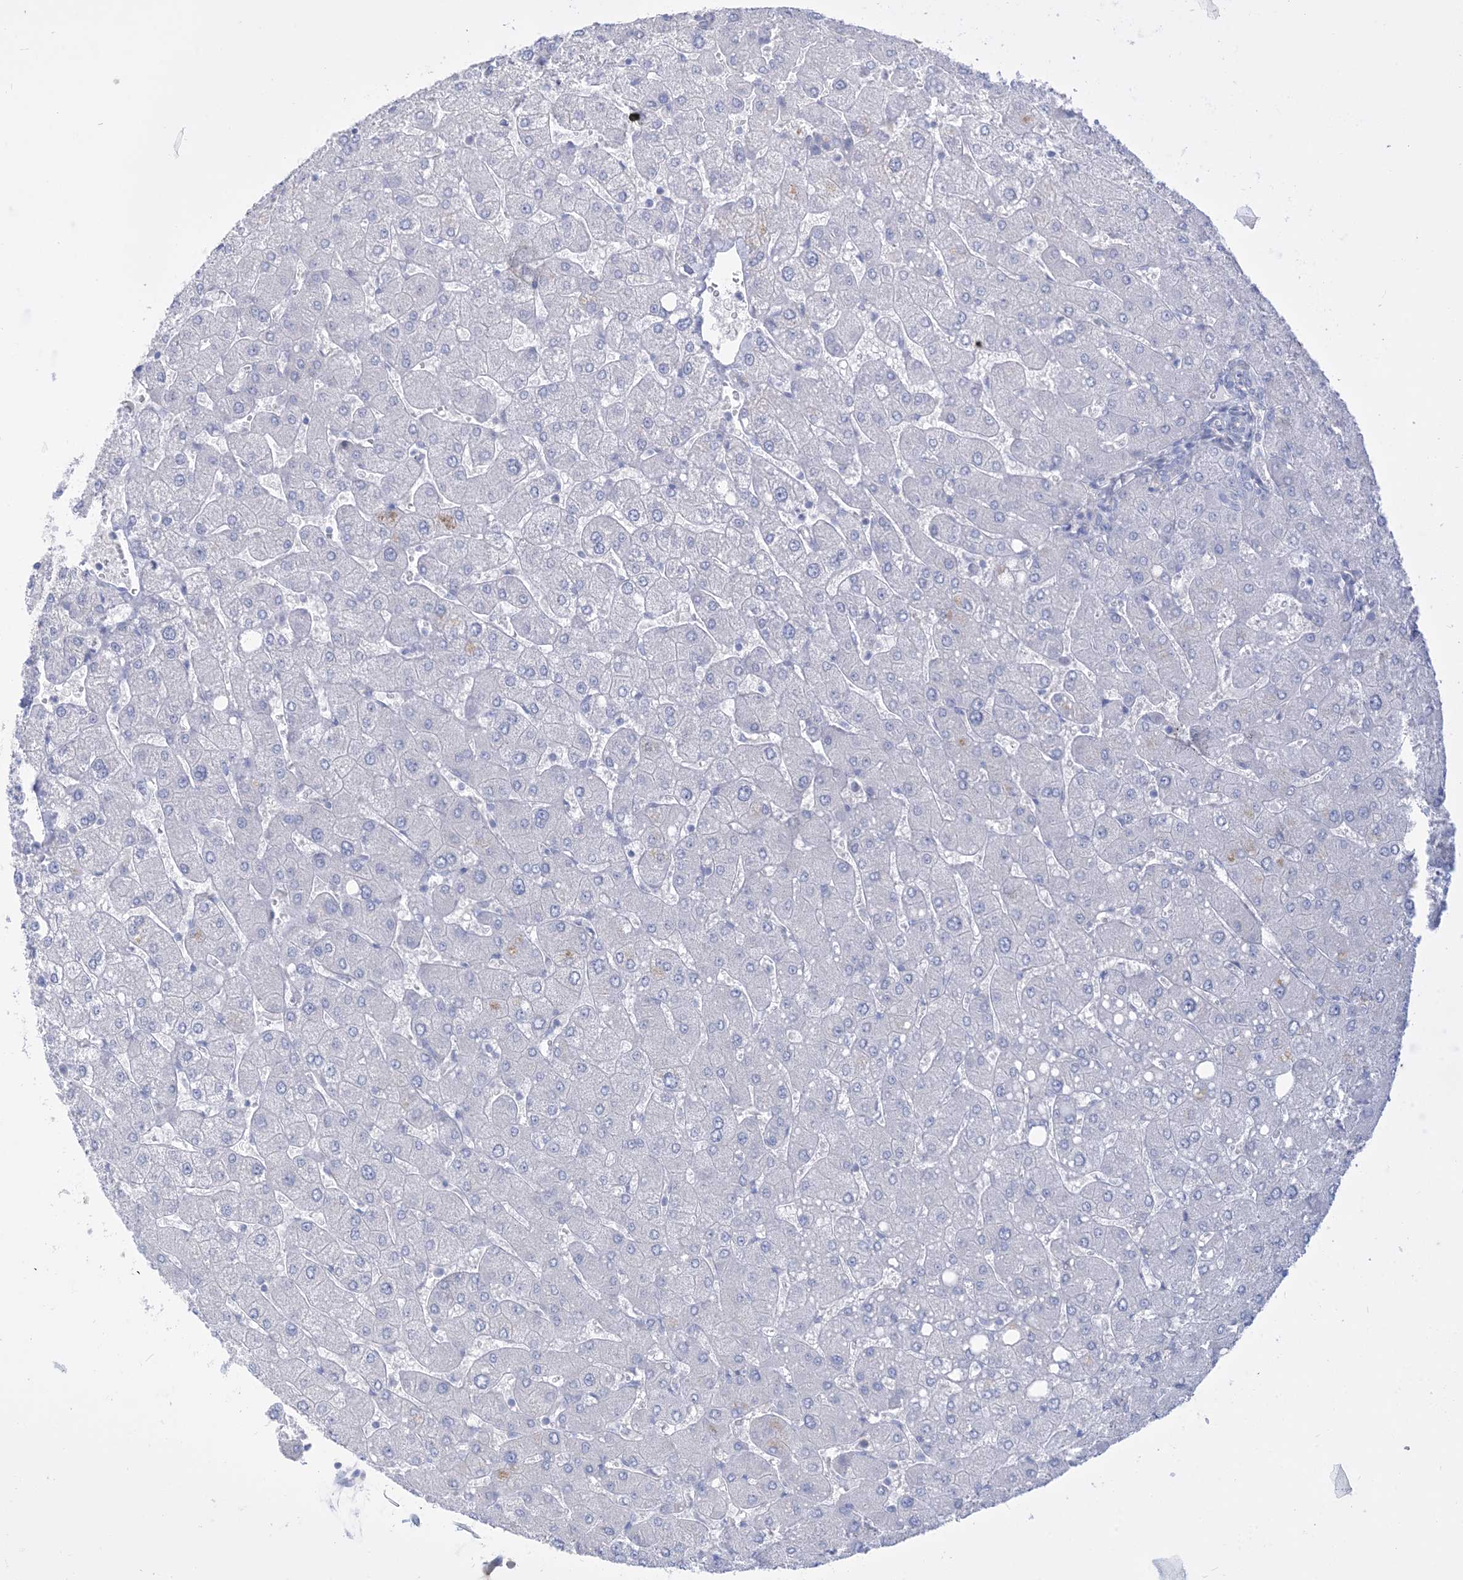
{"staining": {"intensity": "negative", "quantity": "none", "location": "none"}, "tissue": "liver", "cell_type": "Cholangiocytes", "image_type": "normal", "snomed": [{"axis": "morphology", "description": "Normal tissue, NOS"}, {"axis": "topography", "description": "Liver"}], "caption": "DAB immunohistochemical staining of benign human liver exhibits no significant expression in cholangiocytes.", "gene": "MARS2", "patient": {"sex": "male", "age": 55}}